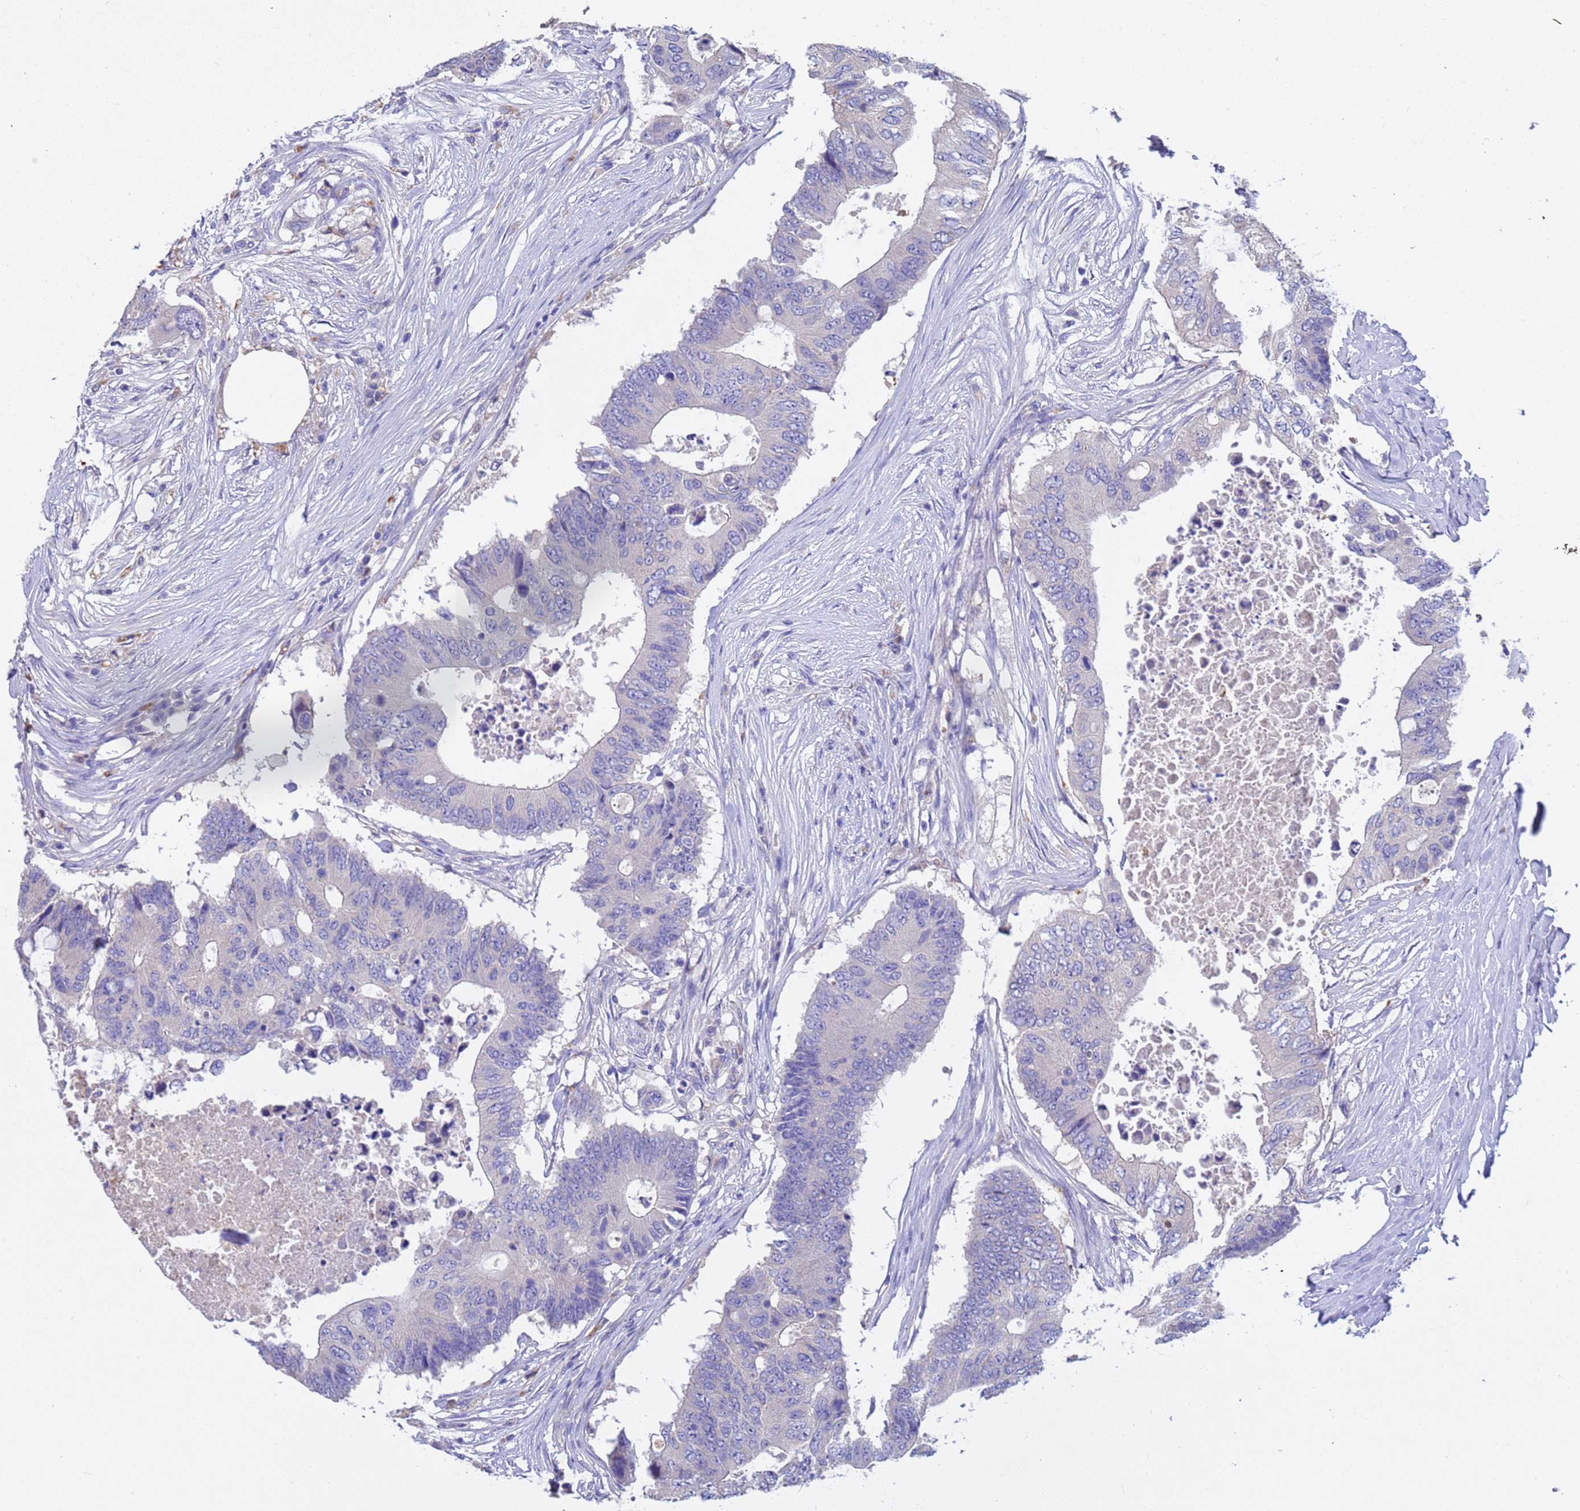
{"staining": {"intensity": "negative", "quantity": "none", "location": "none"}, "tissue": "colorectal cancer", "cell_type": "Tumor cells", "image_type": "cancer", "snomed": [{"axis": "morphology", "description": "Adenocarcinoma, NOS"}, {"axis": "topography", "description": "Colon"}], "caption": "Tumor cells show no significant positivity in colorectal adenocarcinoma.", "gene": "SRL", "patient": {"sex": "male", "age": 71}}